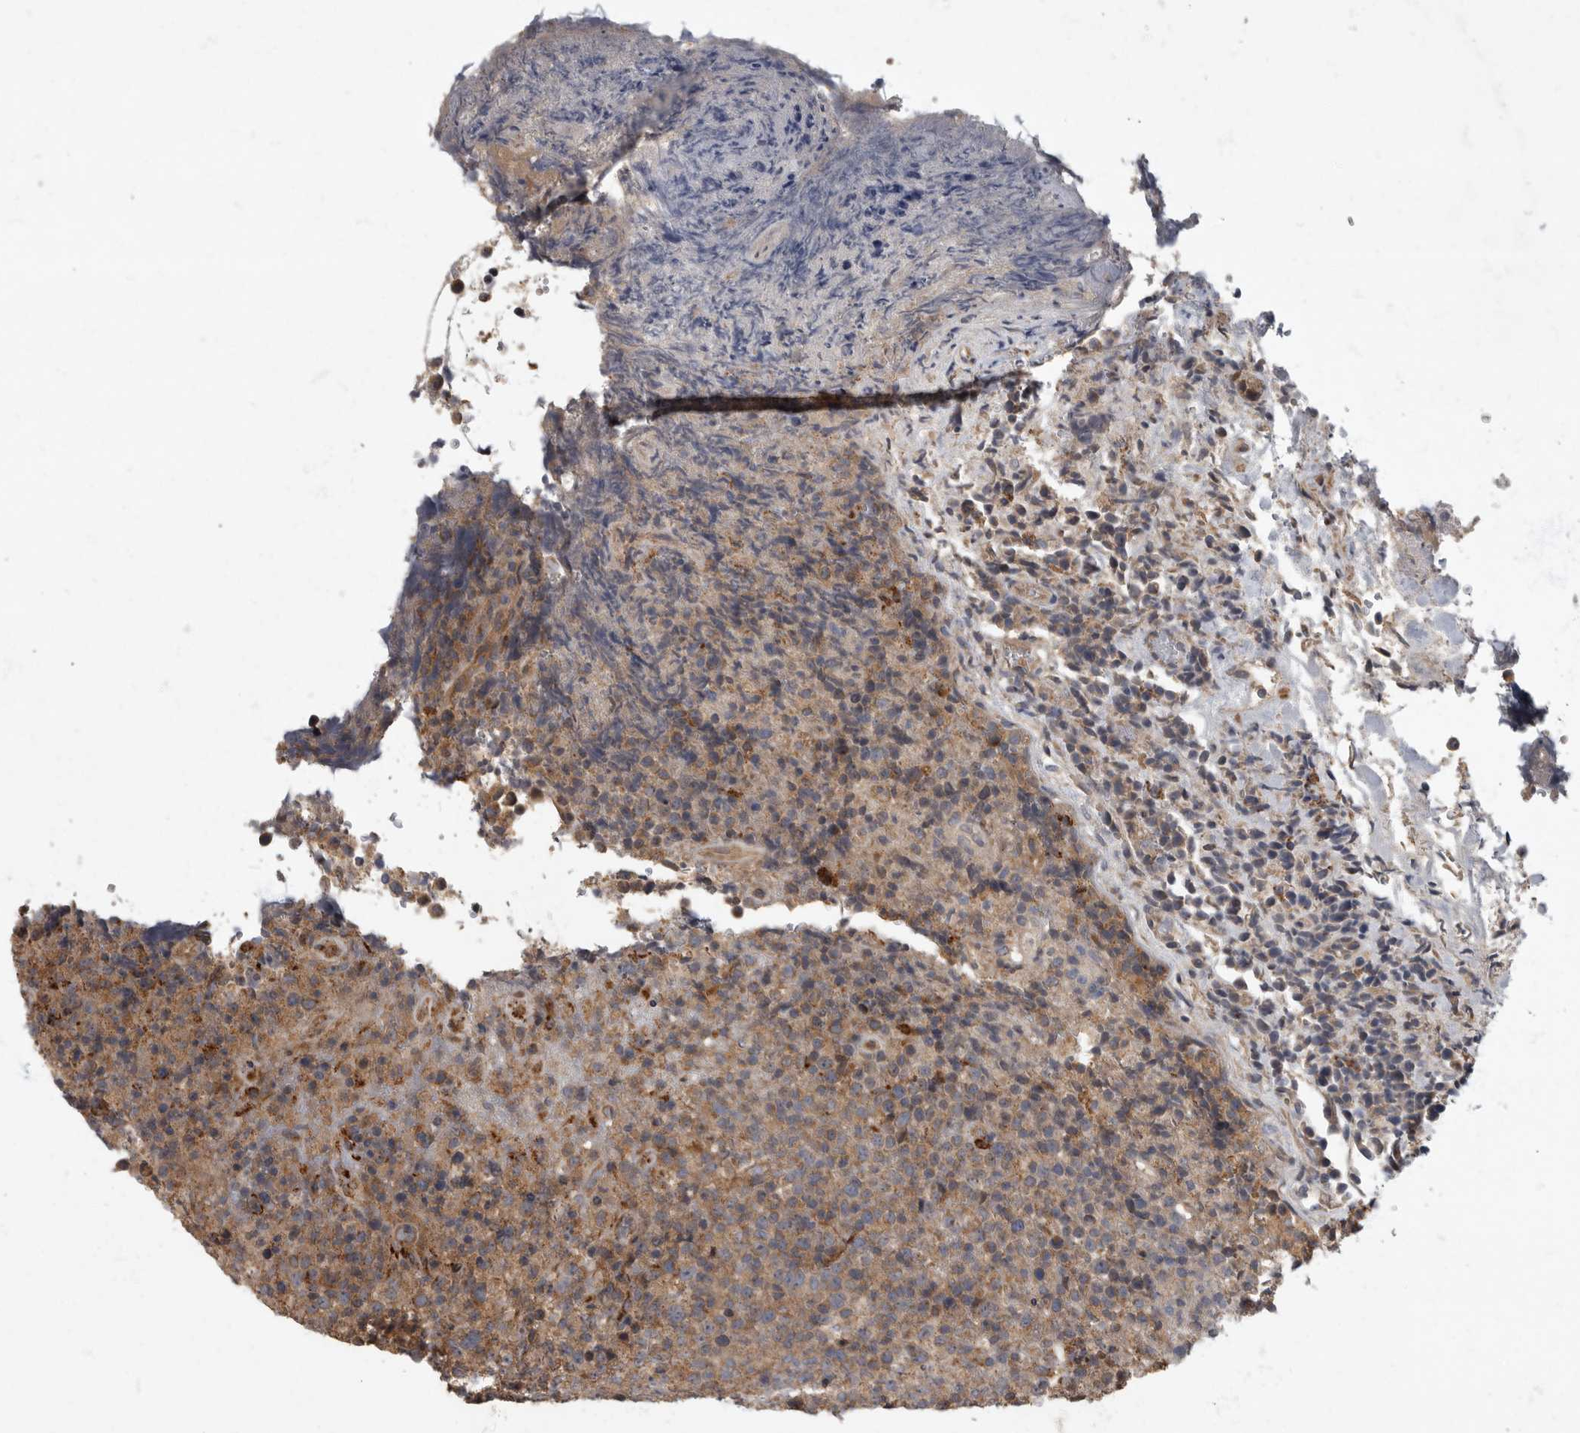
{"staining": {"intensity": "moderate", "quantity": "25%-75%", "location": "cytoplasmic/membranous"}, "tissue": "lymphoma", "cell_type": "Tumor cells", "image_type": "cancer", "snomed": [{"axis": "morphology", "description": "Malignant lymphoma, non-Hodgkin's type, High grade"}, {"axis": "topography", "description": "Lymph node"}], "caption": "Moderate cytoplasmic/membranous protein positivity is appreciated in about 25%-75% of tumor cells in high-grade malignant lymphoma, non-Hodgkin's type. The staining was performed using DAB (3,3'-diaminobenzidine), with brown indicating positive protein expression. Nuclei are stained blue with hematoxylin.", "gene": "IQCK", "patient": {"sex": "male", "age": 13}}